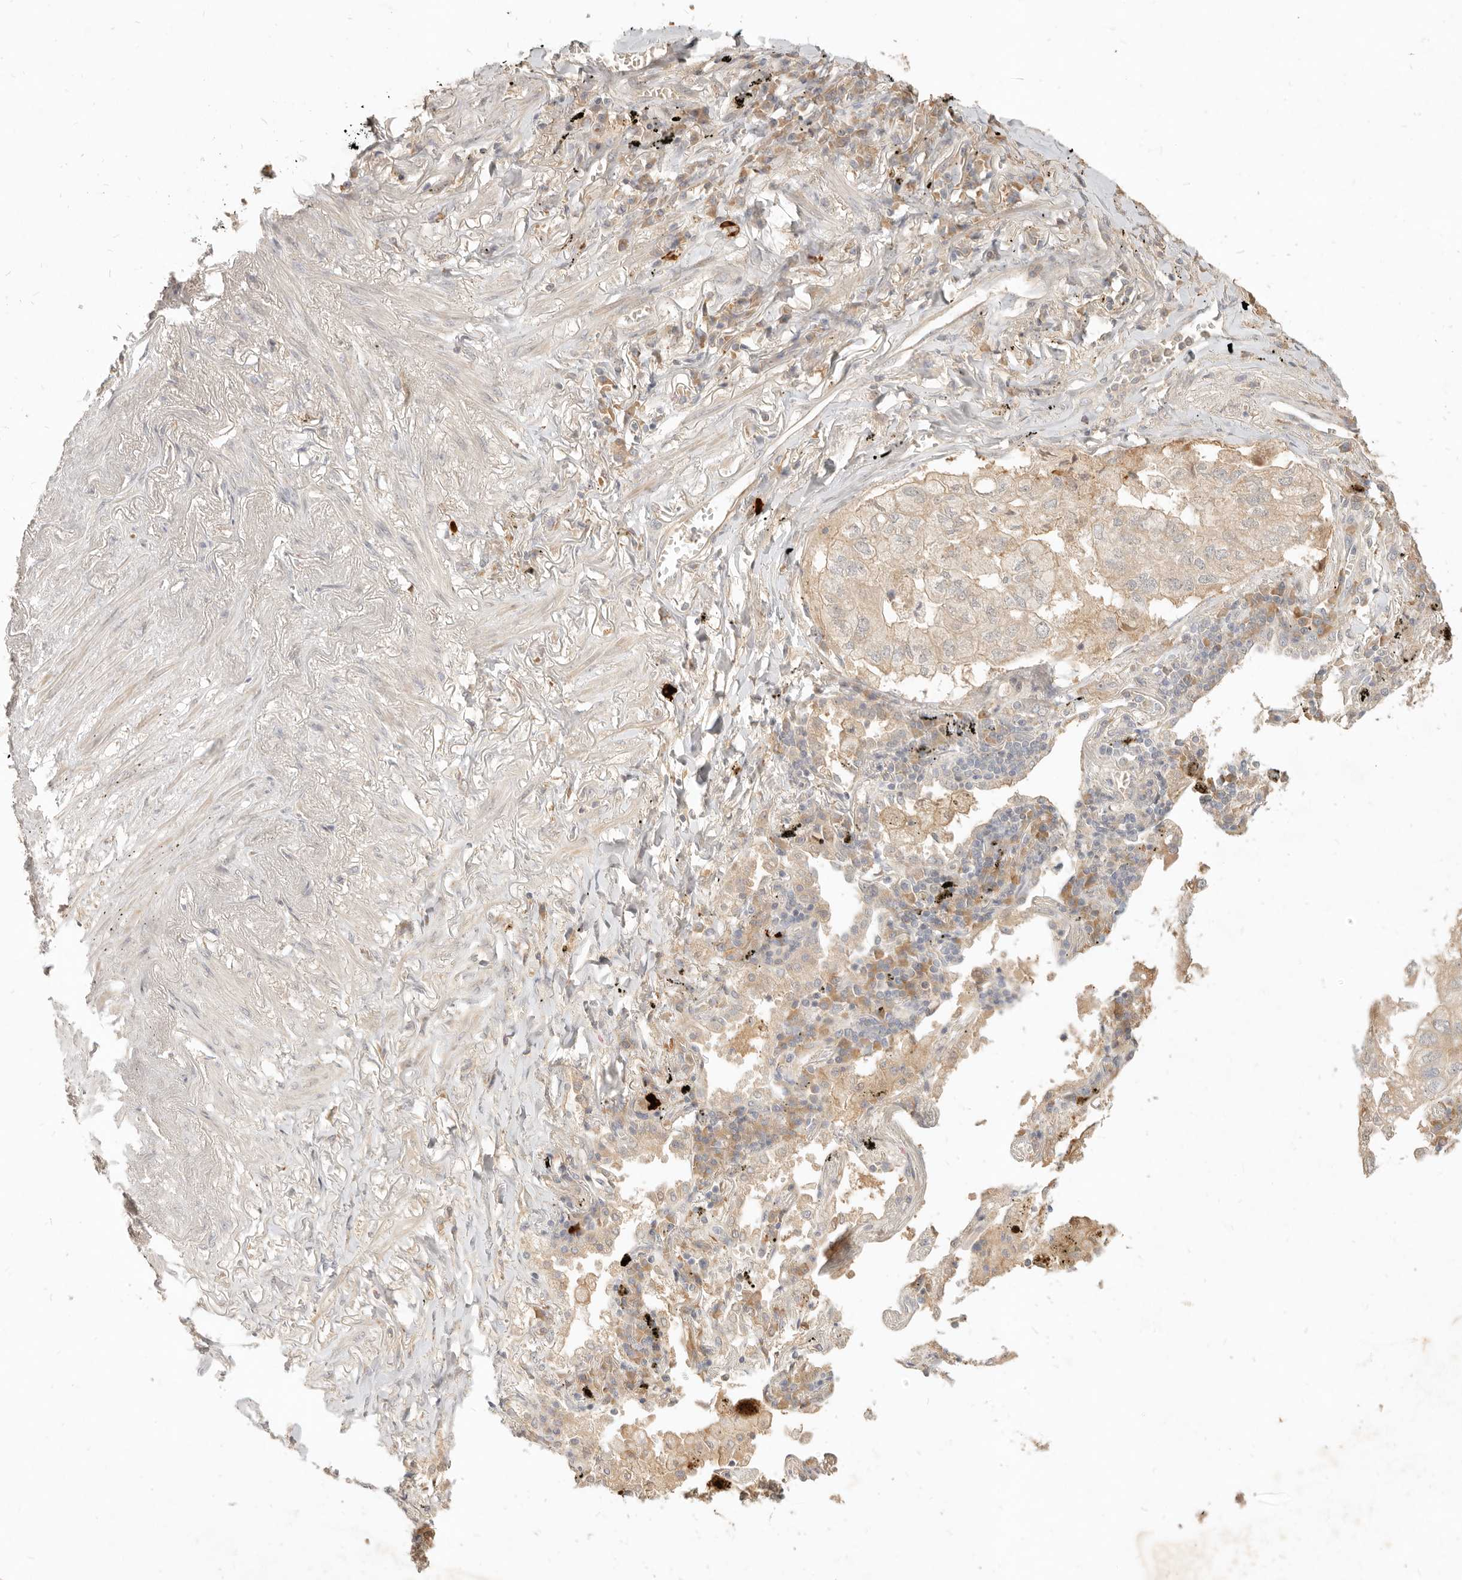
{"staining": {"intensity": "weak", "quantity": ">75%", "location": "cytoplasmic/membranous"}, "tissue": "lung cancer", "cell_type": "Tumor cells", "image_type": "cancer", "snomed": [{"axis": "morphology", "description": "Adenocarcinoma, NOS"}, {"axis": "topography", "description": "Lung"}], "caption": "Protein staining by IHC reveals weak cytoplasmic/membranous positivity in about >75% of tumor cells in lung cancer (adenocarcinoma).", "gene": "UBXN11", "patient": {"sex": "male", "age": 65}}